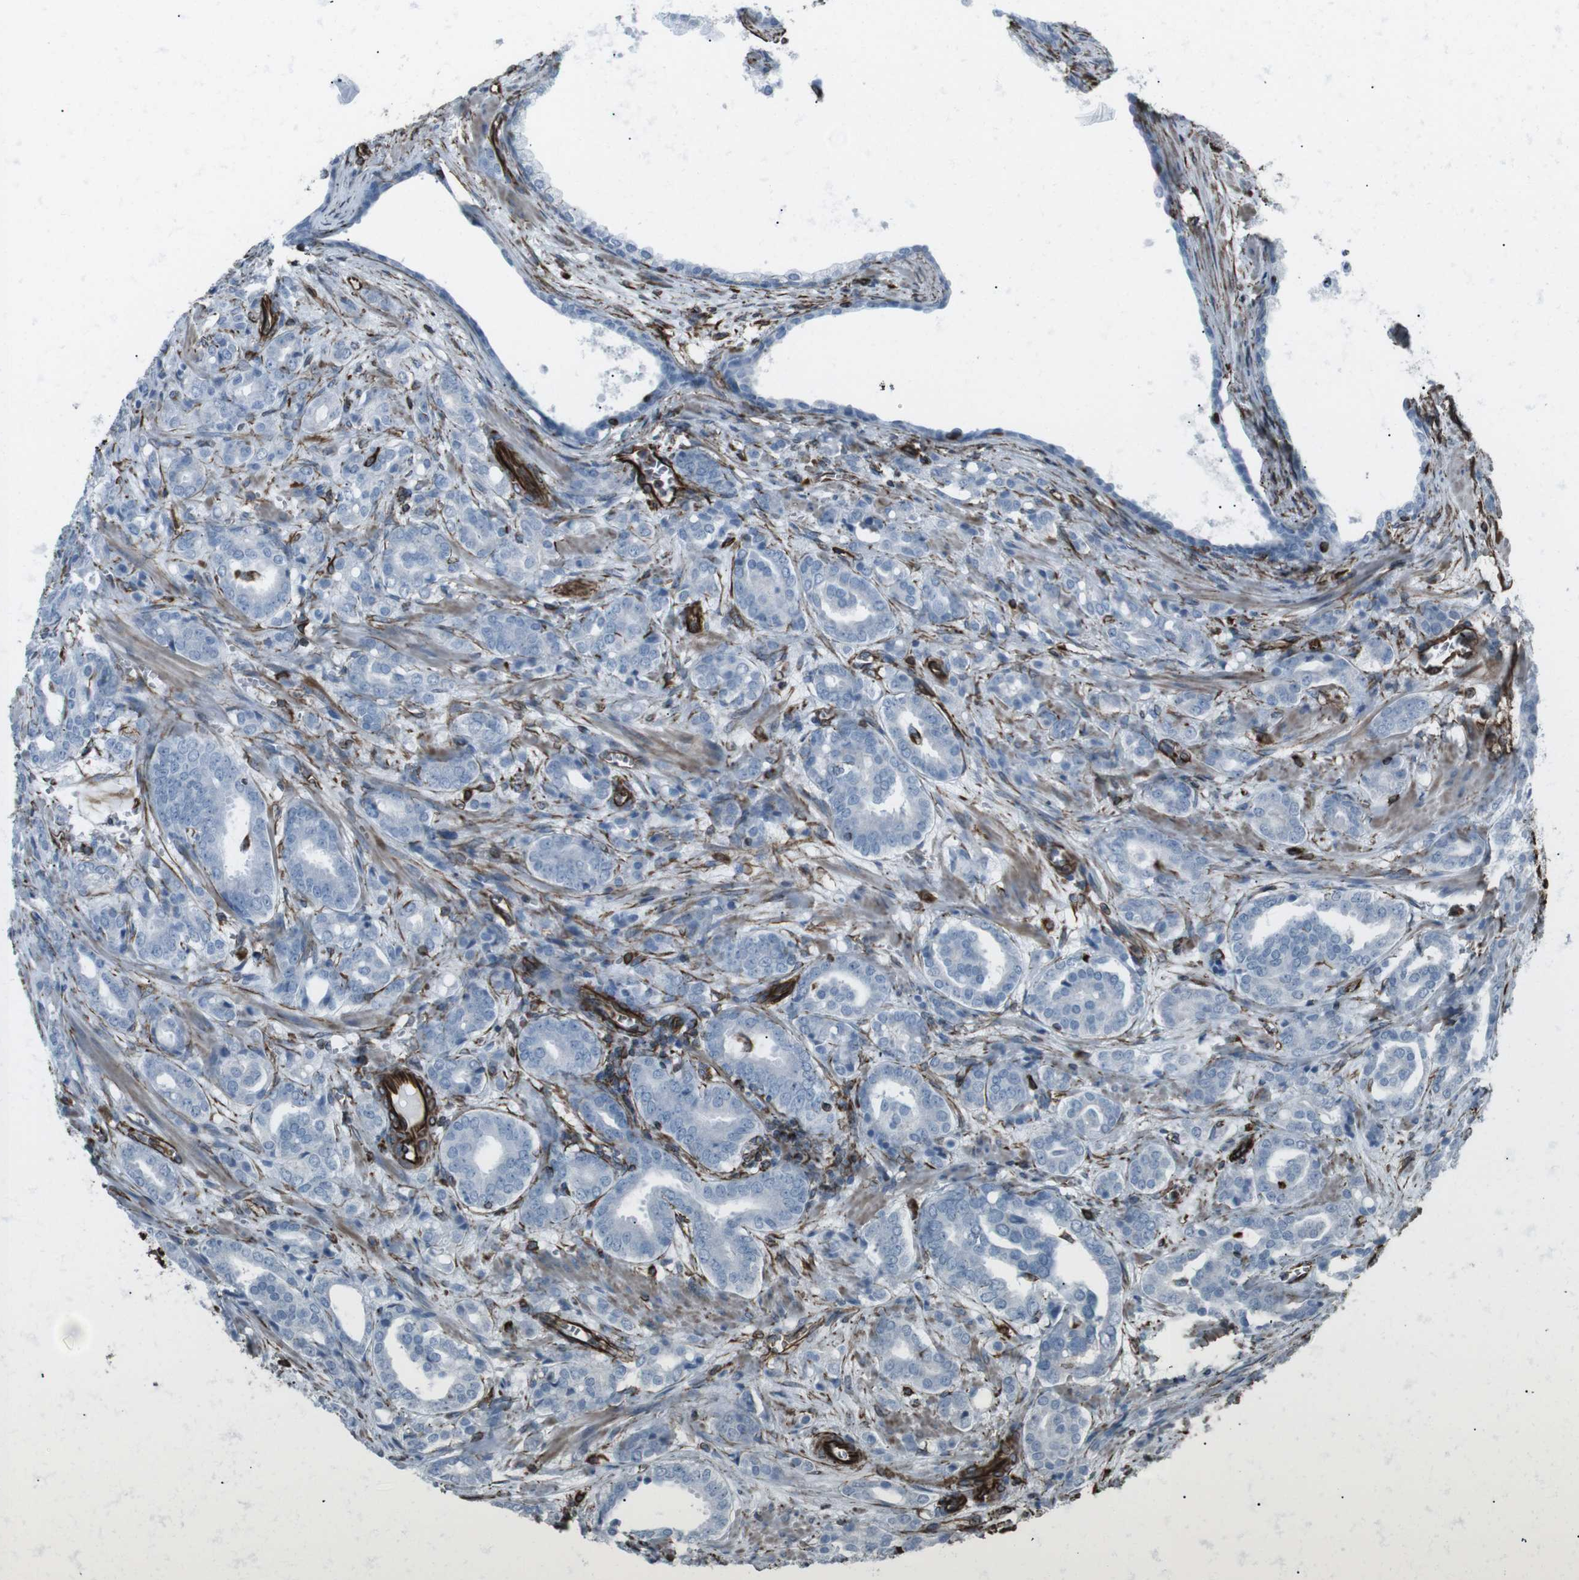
{"staining": {"intensity": "negative", "quantity": "none", "location": "none"}, "tissue": "prostate cancer", "cell_type": "Tumor cells", "image_type": "cancer", "snomed": [{"axis": "morphology", "description": "Adenocarcinoma, High grade"}, {"axis": "topography", "description": "Prostate"}], "caption": "IHC of human adenocarcinoma (high-grade) (prostate) shows no staining in tumor cells. (DAB (3,3'-diaminobenzidine) IHC visualized using brightfield microscopy, high magnification).", "gene": "ZDHHC6", "patient": {"sex": "male", "age": 64}}